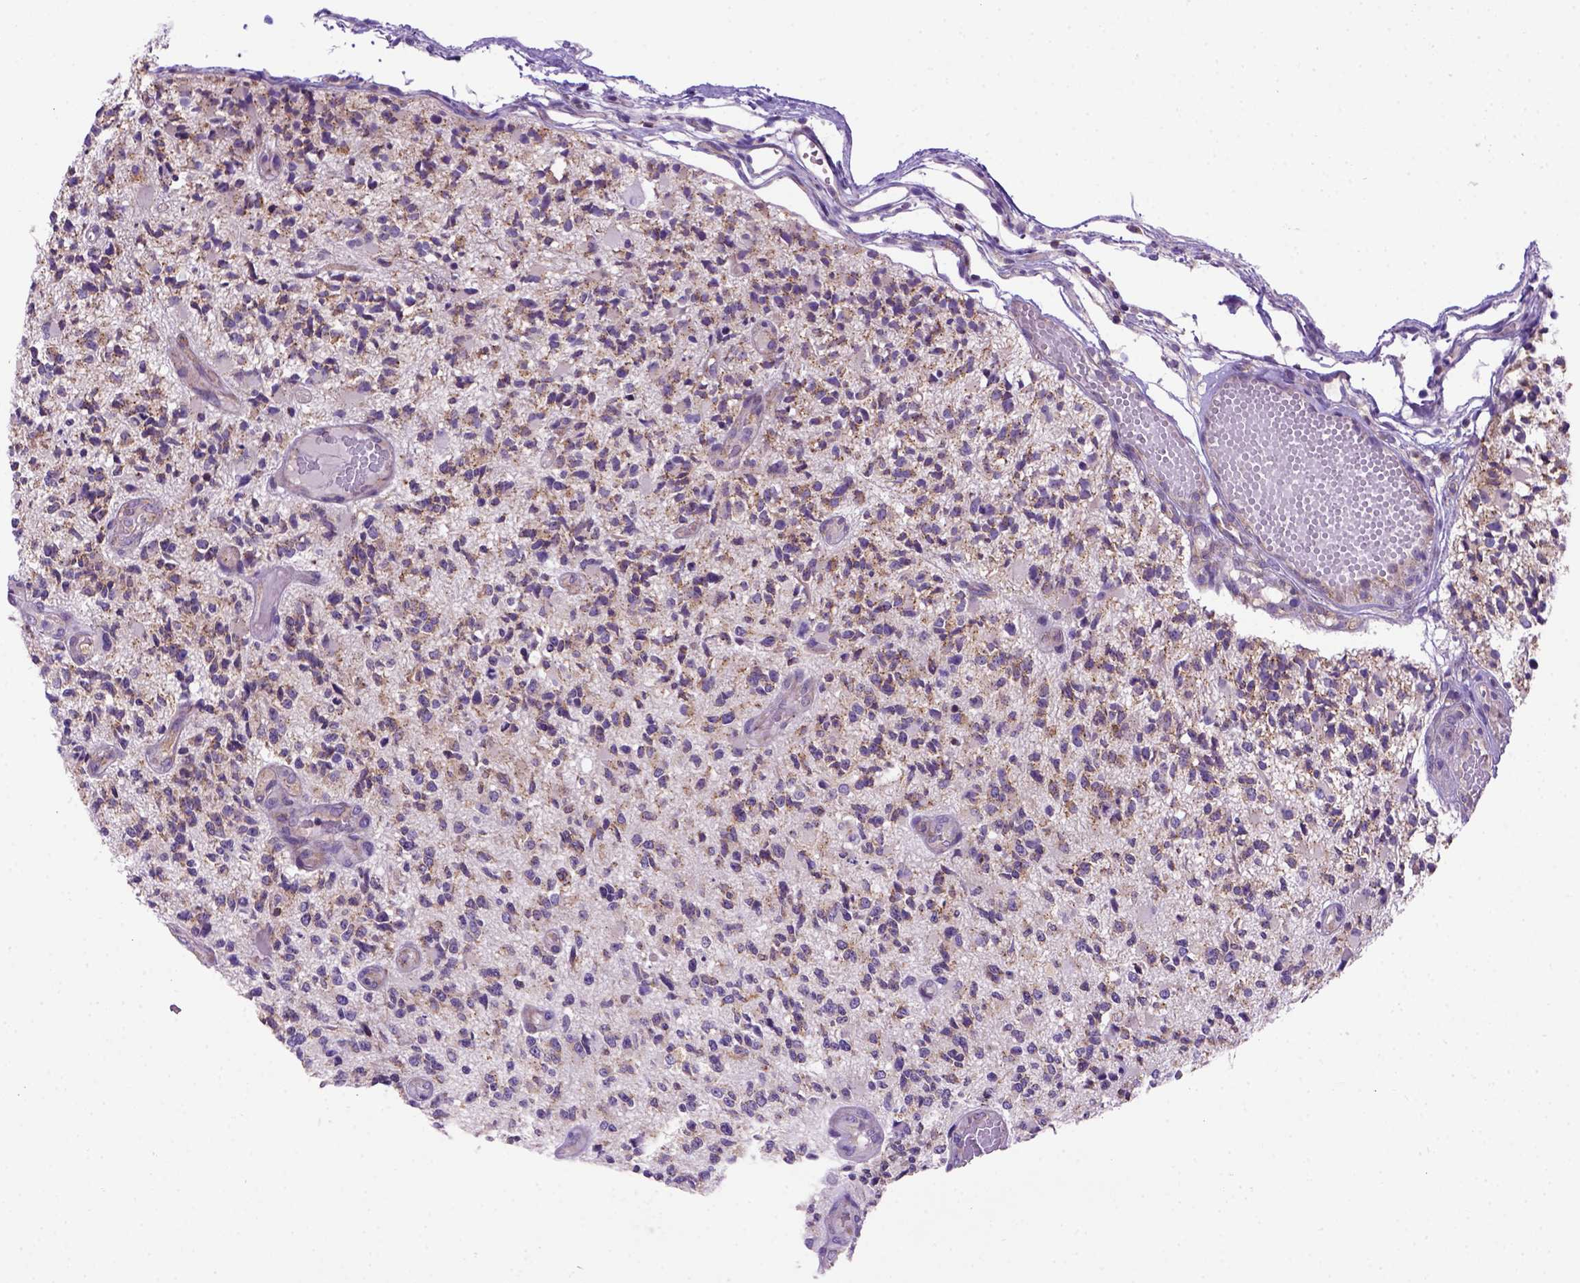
{"staining": {"intensity": "moderate", "quantity": ">75%", "location": "cytoplasmic/membranous"}, "tissue": "glioma", "cell_type": "Tumor cells", "image_type": "cancer", "snomed": [{"axis": "morphology", "description": "Glioma, malignant, High grade"}, {"axis": "topography", "description": "Brain"}], "caption": "The immunohistochemical stain highlights moderate cytoplasmic/membranous expression in tumor cells of glioma tissue.", "gene": "FOXI1", "patient": {"sex": "female", "age": 63}}